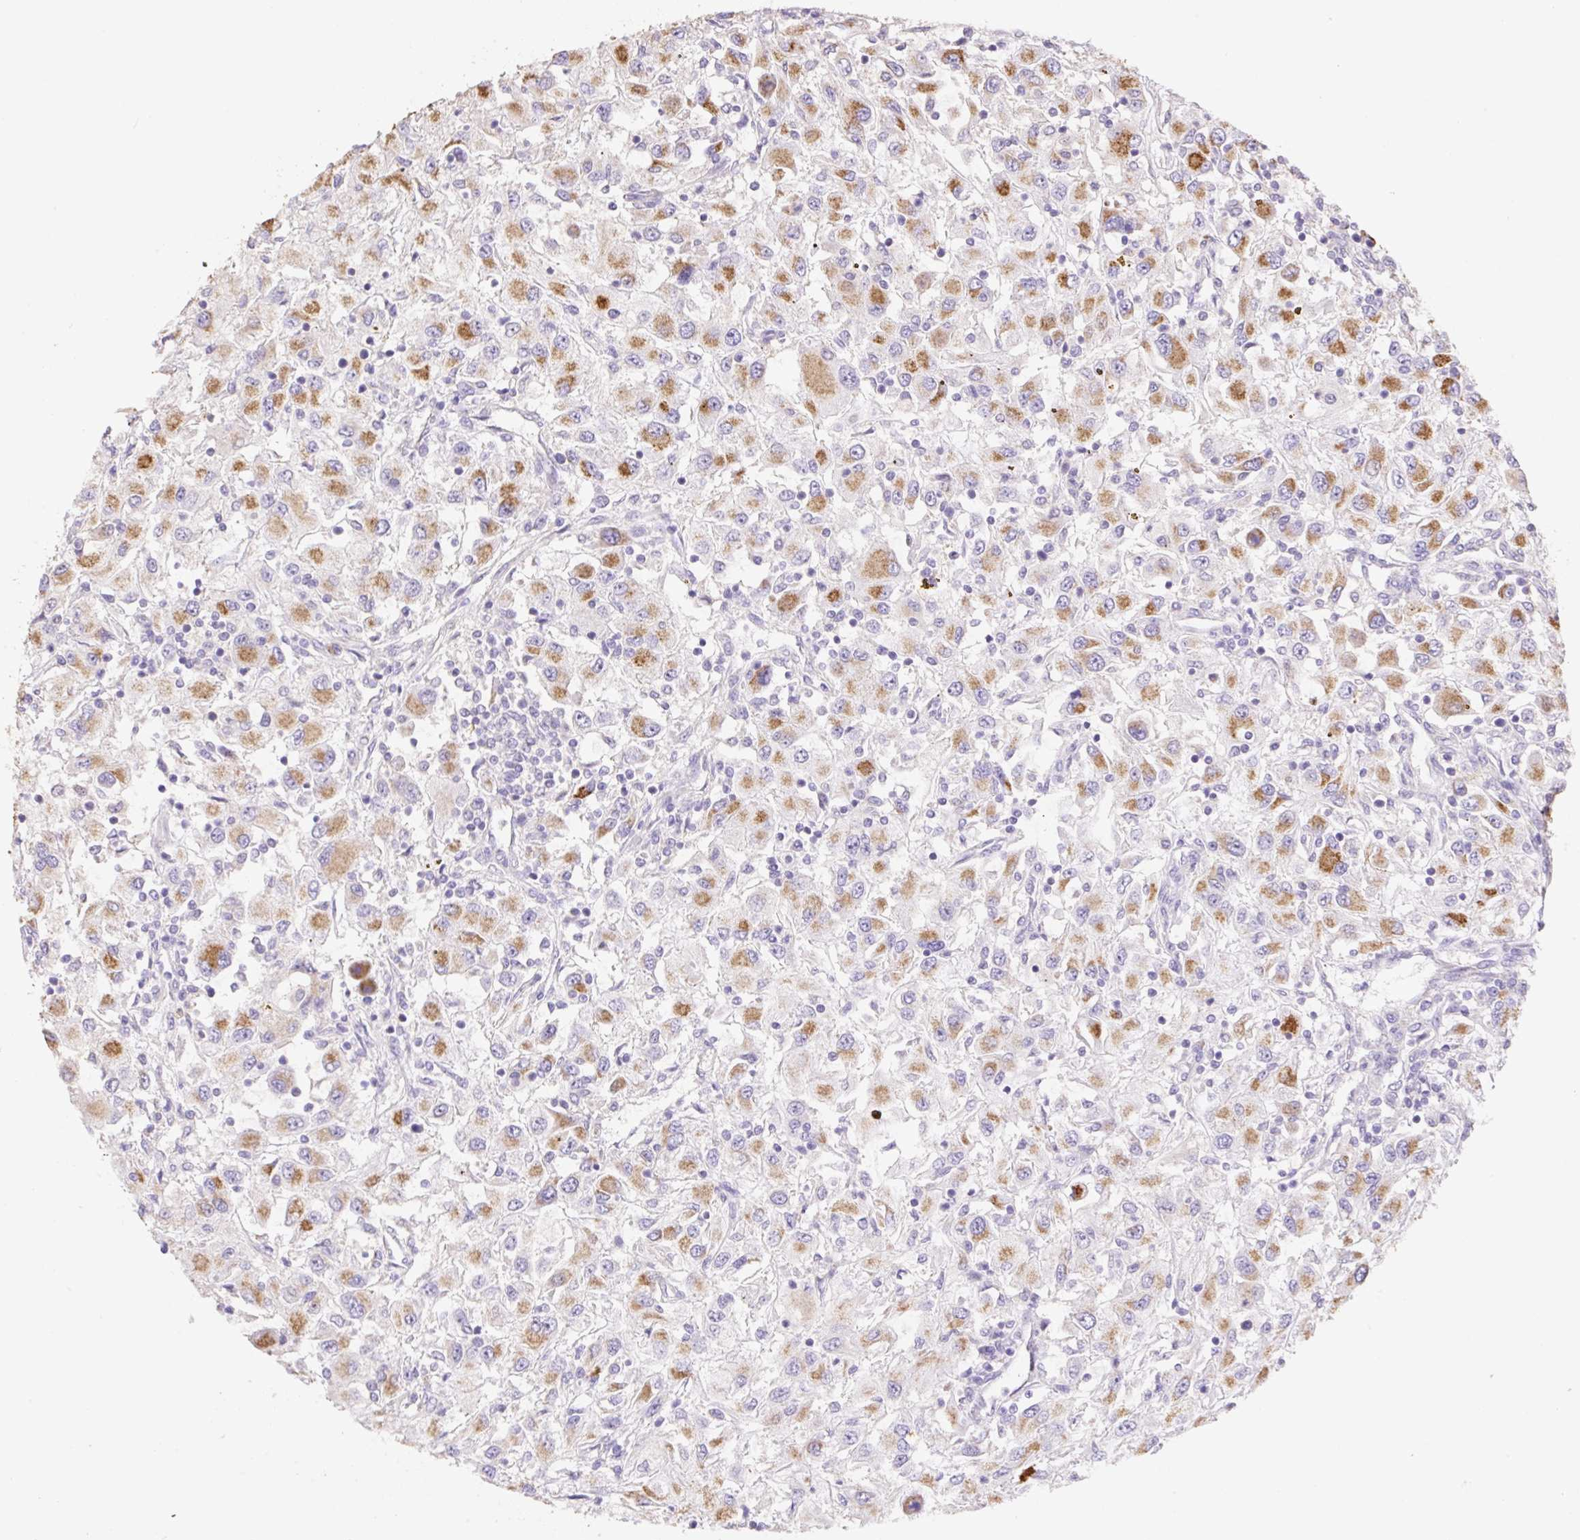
{"staining": {"intensity": "moderate", "quantity": ">75%", "location": "cytoplasmic/membranous"}, "tissue": "renal cancer", "cell_type": "Tumor cells", "image_type": "cancer", "snomed": [{"axis": "morphology", "description": "Adenocarcinoma, NOS"}, {"axis": "topography", "description": "Kidney"}], "caption": "Immunohistochemistry (IHC) (DAB) staining of human renal adenocarcinoma shows moderate cytoplasmic/membranous protein staining in approximately >75% of tumor cells.", "gene": "COPZ2", "patient": {"sex": "female", "age": 67}}